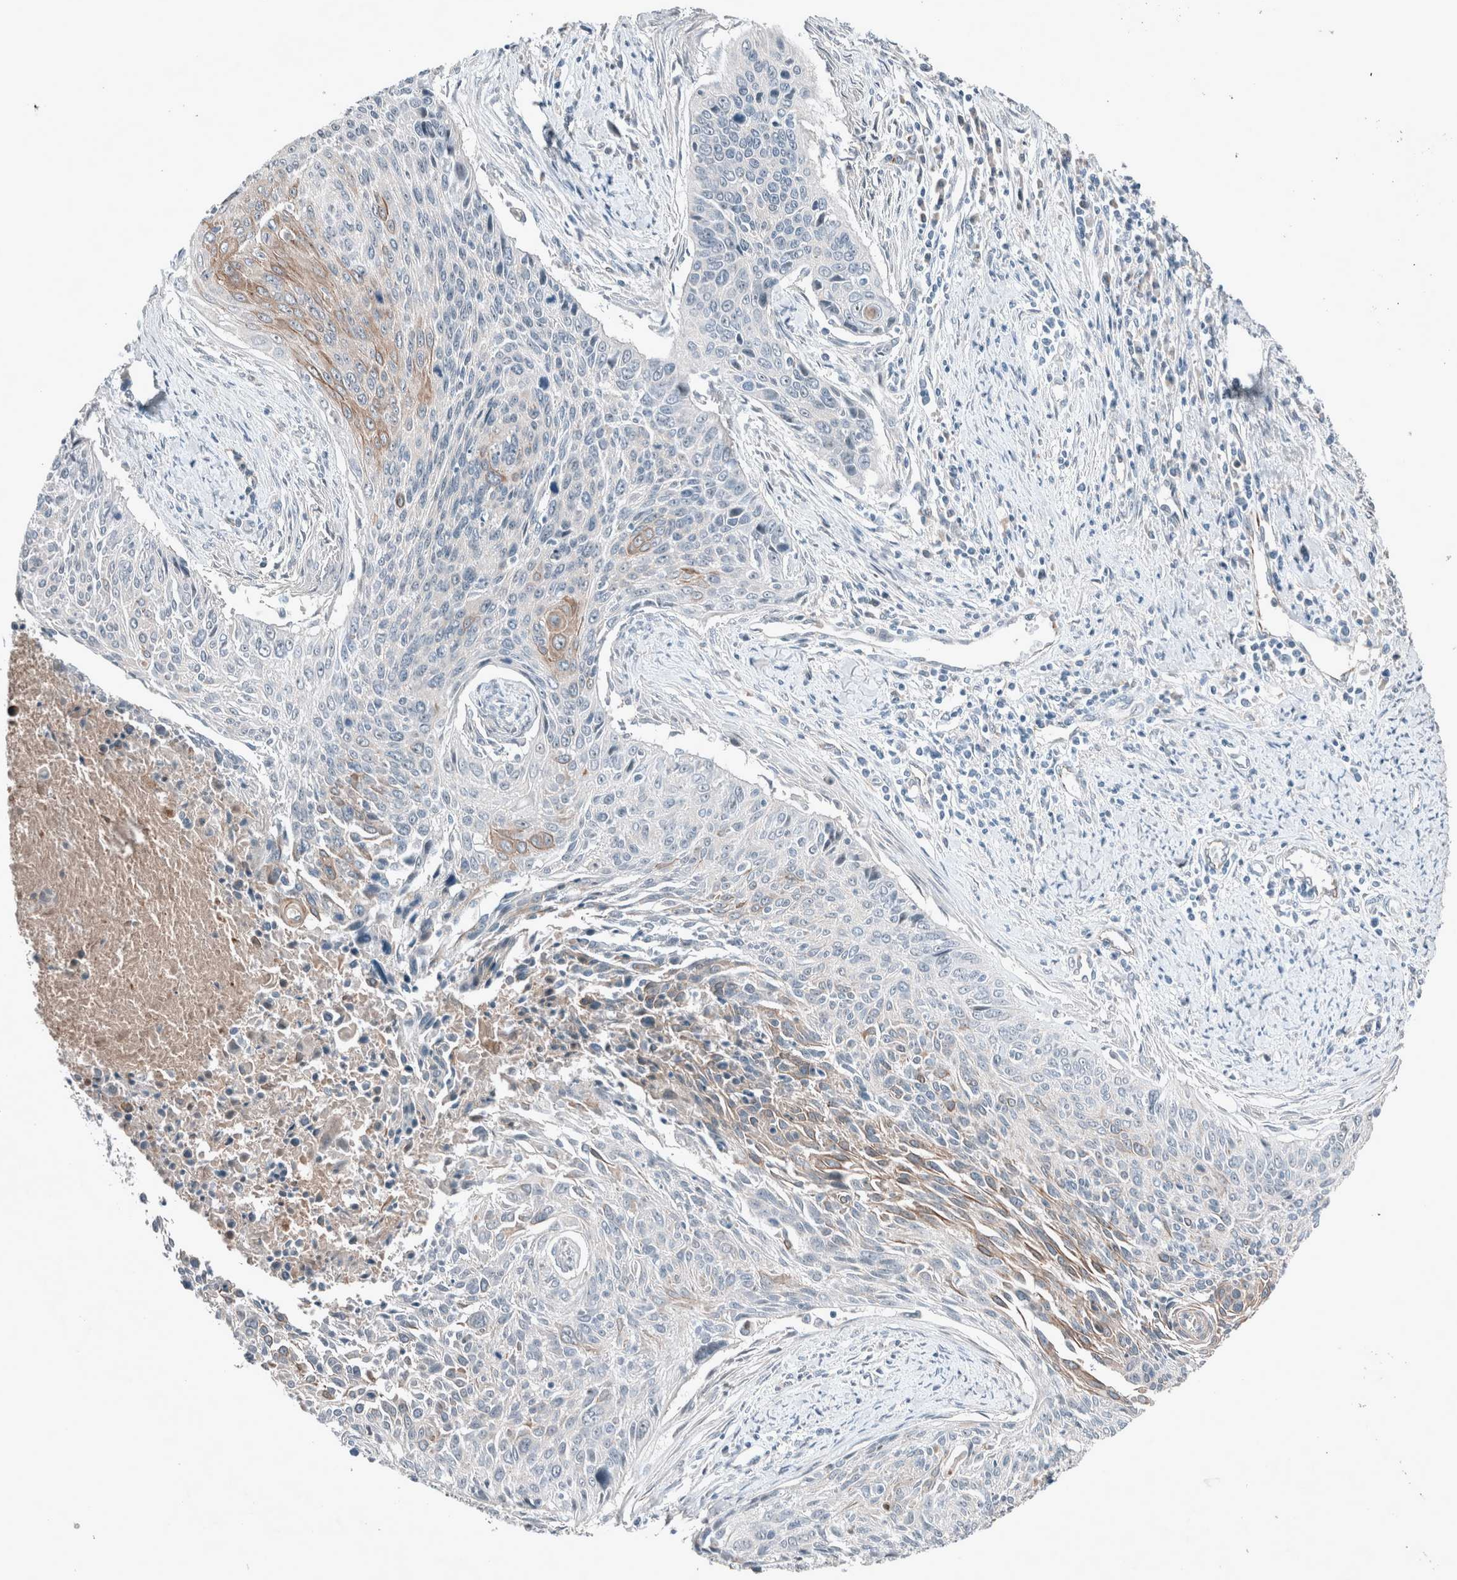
{"staining": {"intensity": "weak", "quantity": "<25%", "location": "cytoplasmic/membranous"}, "tissue": "cervical cancer", "cell_type": "Tumor cells", "image_type": "cancer", "snomed": [{"axis": "morphology", "description": "Squamous cell carcinoma, NOS"}, {"axis": "topography", "description": "Cervix"}], "caption": "An IHC histopathology image of cervical squamous cell carcinoma is shown. There is no staining in tumor cells of cervical squamous cell carcinoma.", "gene": "RALGDS", "patient": {"sex": "female", "age": 55}}